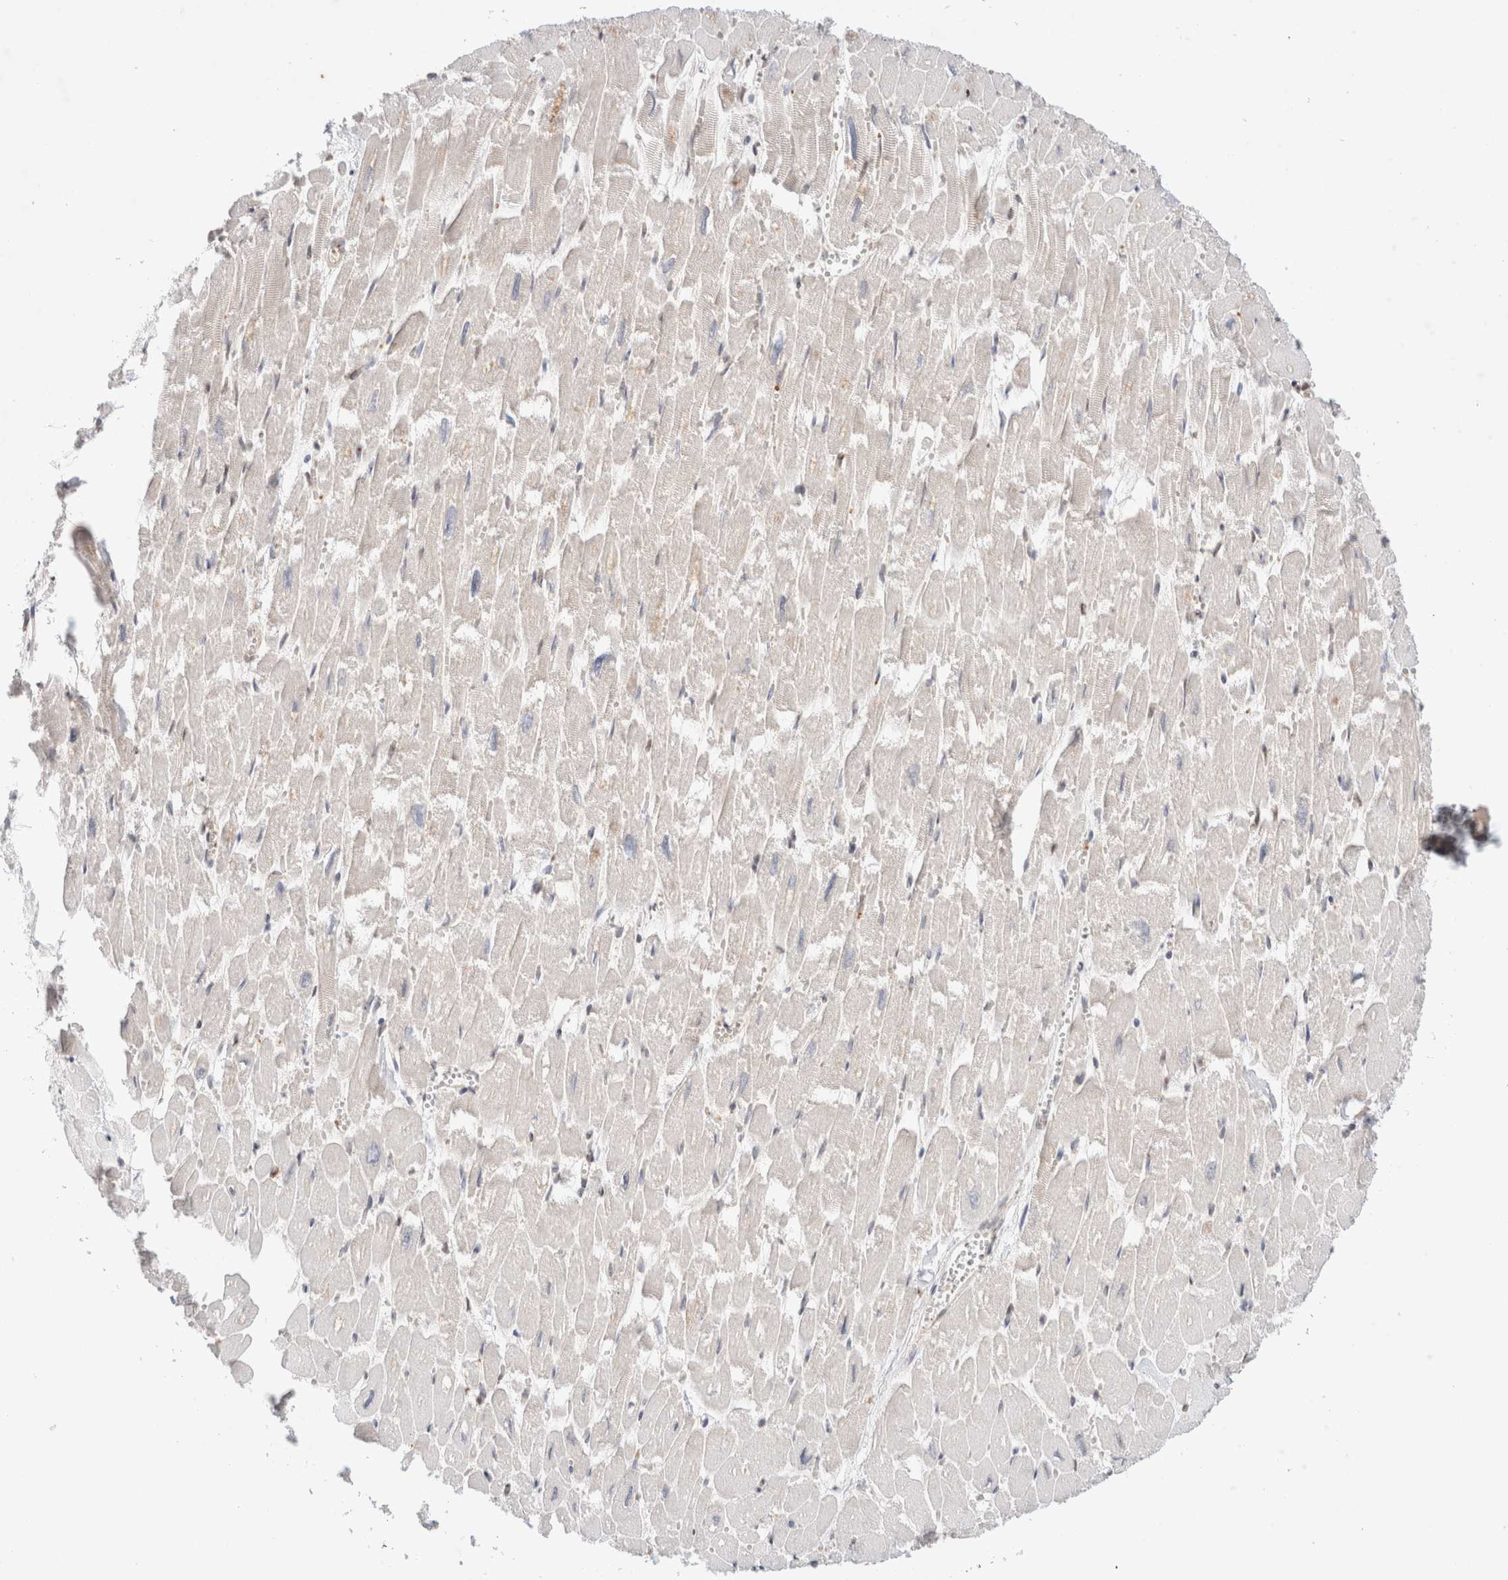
{"staining": {"intensity": "weak", "quantity": "<25%", "location": "nuclear"}, "tissue": "heart muscle", "cell_type": "Cardiomyocytes", "image_type": "normal", "snomed": [{"axis": "morphology", "description": "Normal tissue, NOS"}, {"axis": "topography", "description": "Heart"}], "caption": "Immunohistochemistry (IHC) photomicrograph of normal heart muscle: heart muscle stained with DAB (3,3'-diaminobenzidine) reveals no significant protein expression in cardiomyocytes.", "gene": "GATAD2A", "patient": {"sex": "male", "age": 54}}